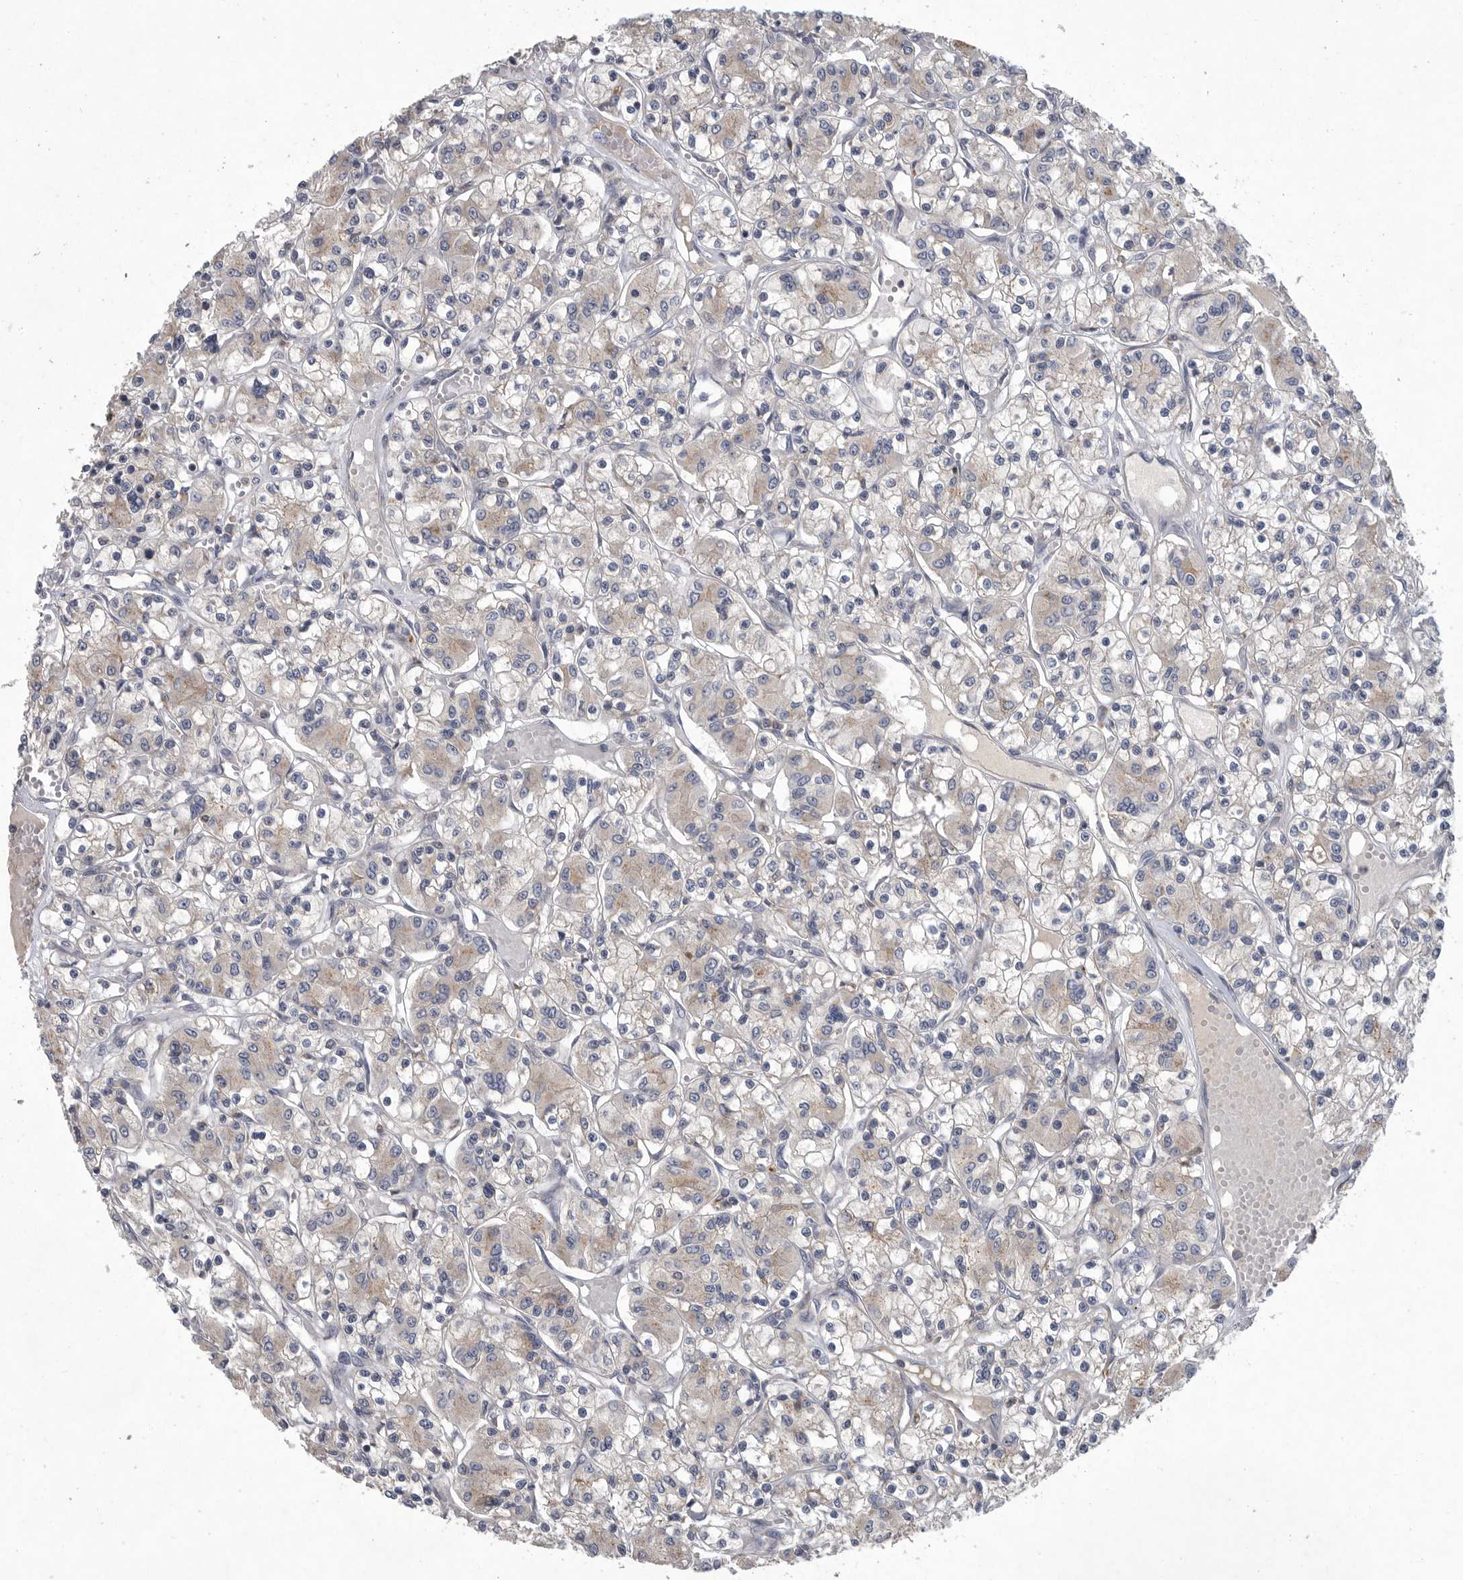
{"staining": {"intensity": "negative", "quantity": "none", "location": "none"}, "tissue": "renal cancer", "cell_type": "Tumor cells", "image_type": "cancer", "snomed": [{"axis": "morphology", "description": "Adenocarcinoma, NOS"}, {"axis": "topography", "description": "Kidney"}], "caption": "The photomicrograph demonstrates no significant positivity in tumor cells of renal adenocarcinoma.", "gene": "LAMTOR3", "patient": {"sex": "female", "age": 59}}